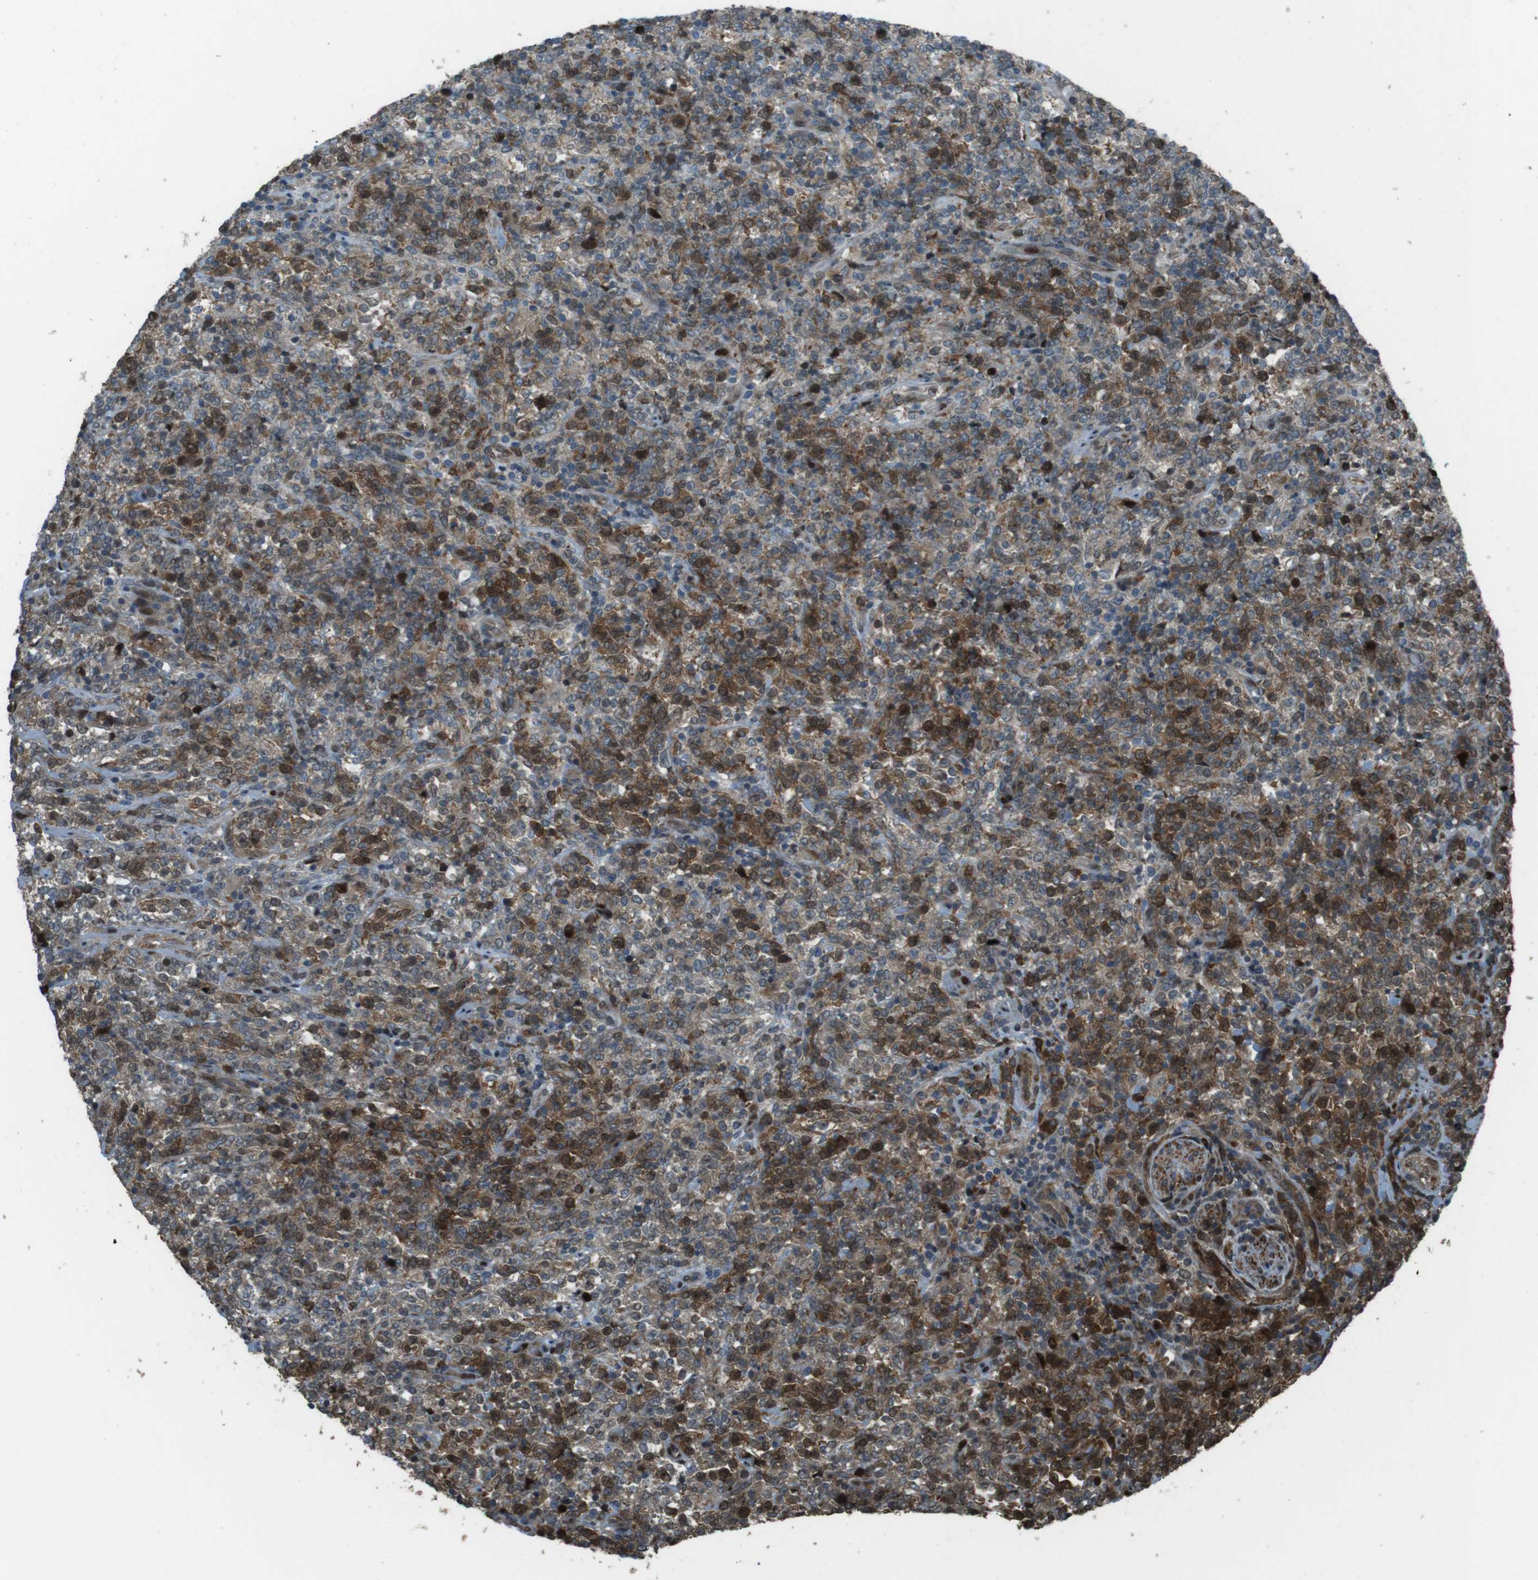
{"staining": {"intensity": "moderate", "quantity": "25%-75%", "location": "cytoplasmic/membranous"}, "tissue": "lymphoma", "cell_type": "Tumor cells", "image_type": "cancer", "snomed": [{"axis": "morphology", "description": "Malignant lymphoma, non-Hodgkin's type, High grade"}, {"axis": "topography", "description": "Soft tissue"}], "caption": "Moderate cytoplasmic/membranous positivity for a protein is identified in about 25%-75% of tumor cells of malignant lymphoma, non-Hodgkin's type (high-grade) using immunohistochemistry (IHC).", "gene": "ZNF330", "patient": {"sex": "male", "age": 18}}